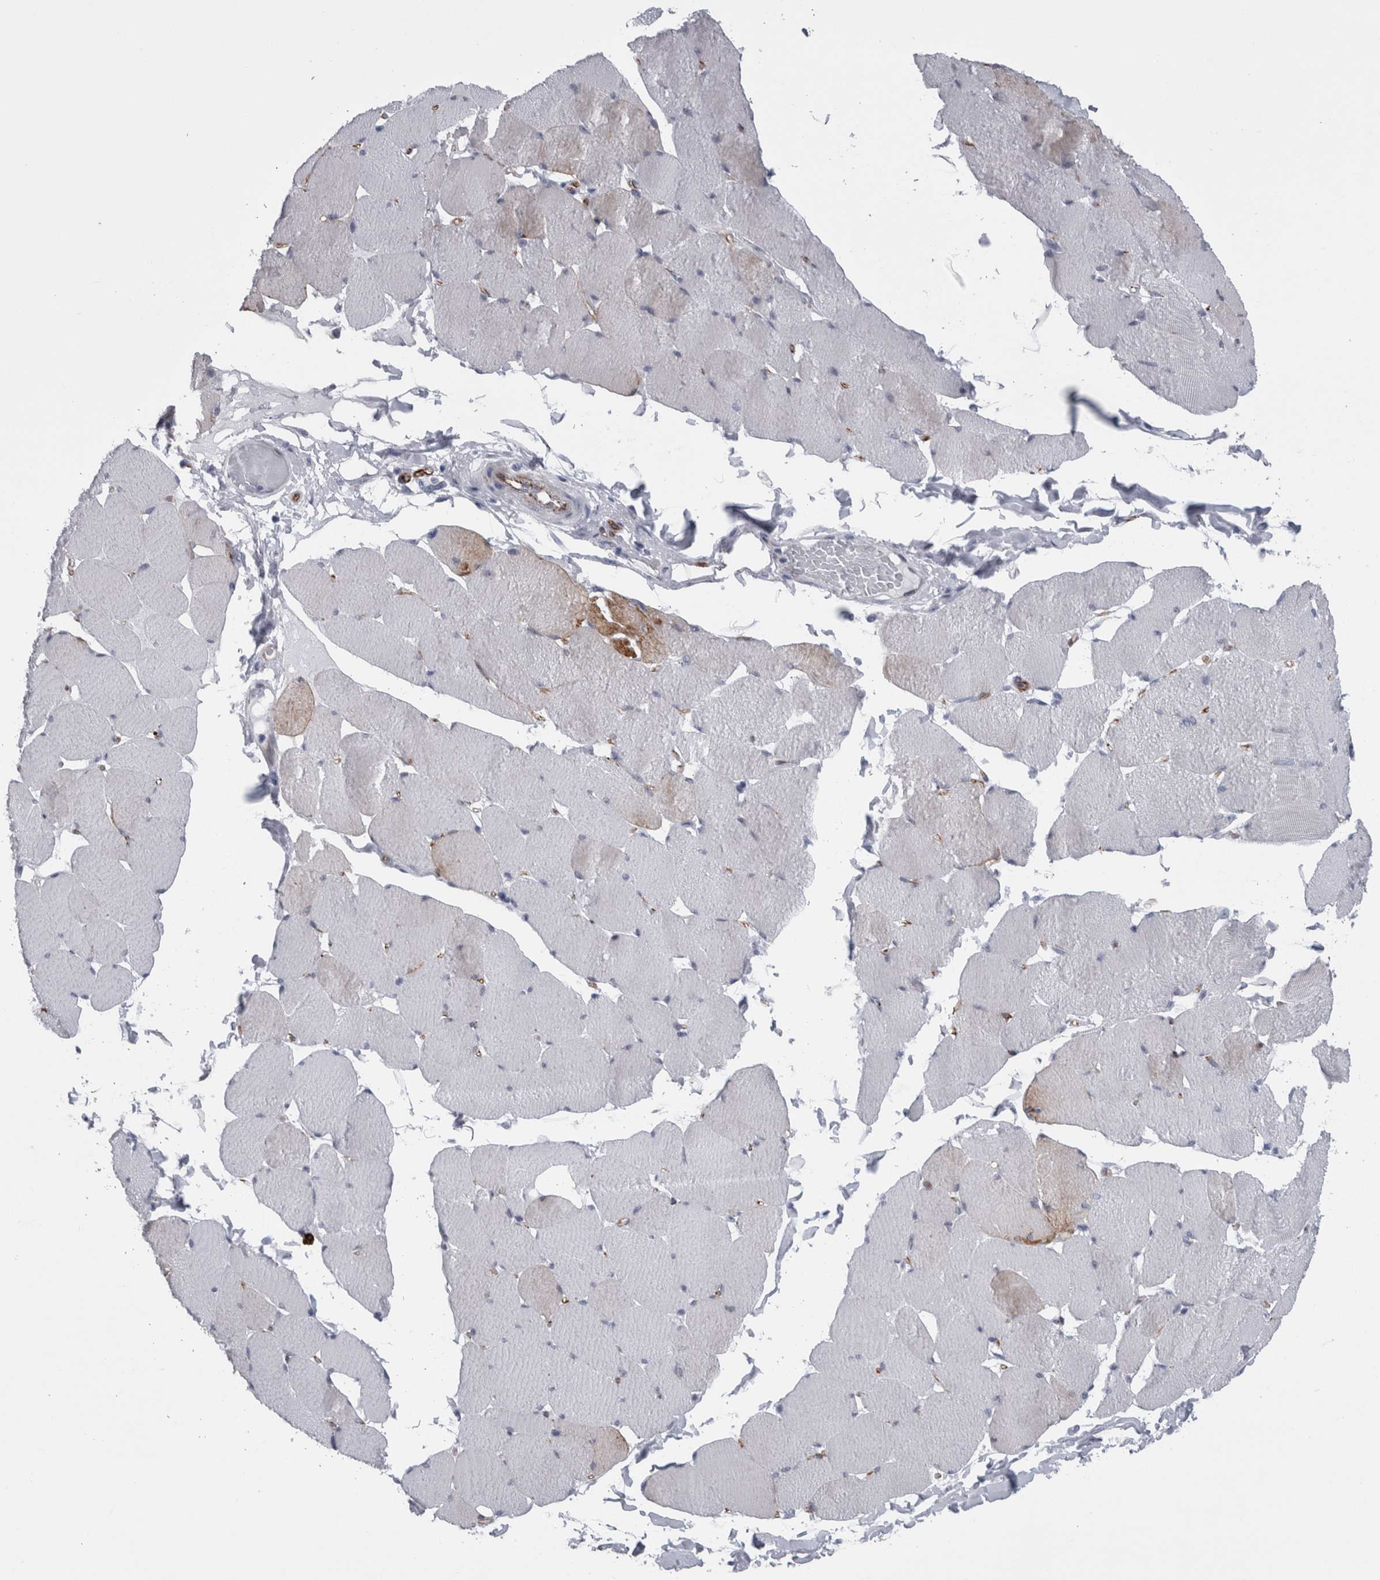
{"staining": {"intensity": "weak", "quantity": "<25%", "location": "cytoplasmic/membranous"}, "tissue": "skeletal muscle", "cell_type": "Myocytes", "image_type": "normal", "snomed": [{"axis": "morphology", "description": "Normal tissue, NOS"}, {"axis": "topography", "description": "Skin"}, {"axis": "topography", "description": "Skeletal muscle"}], "caption": "This is an IHC histopathology image of normal human skeletal muscle. There is no positivity in myocytes.", "gene": "VWDE", "patient": {"sex": "male", "age": 83}}